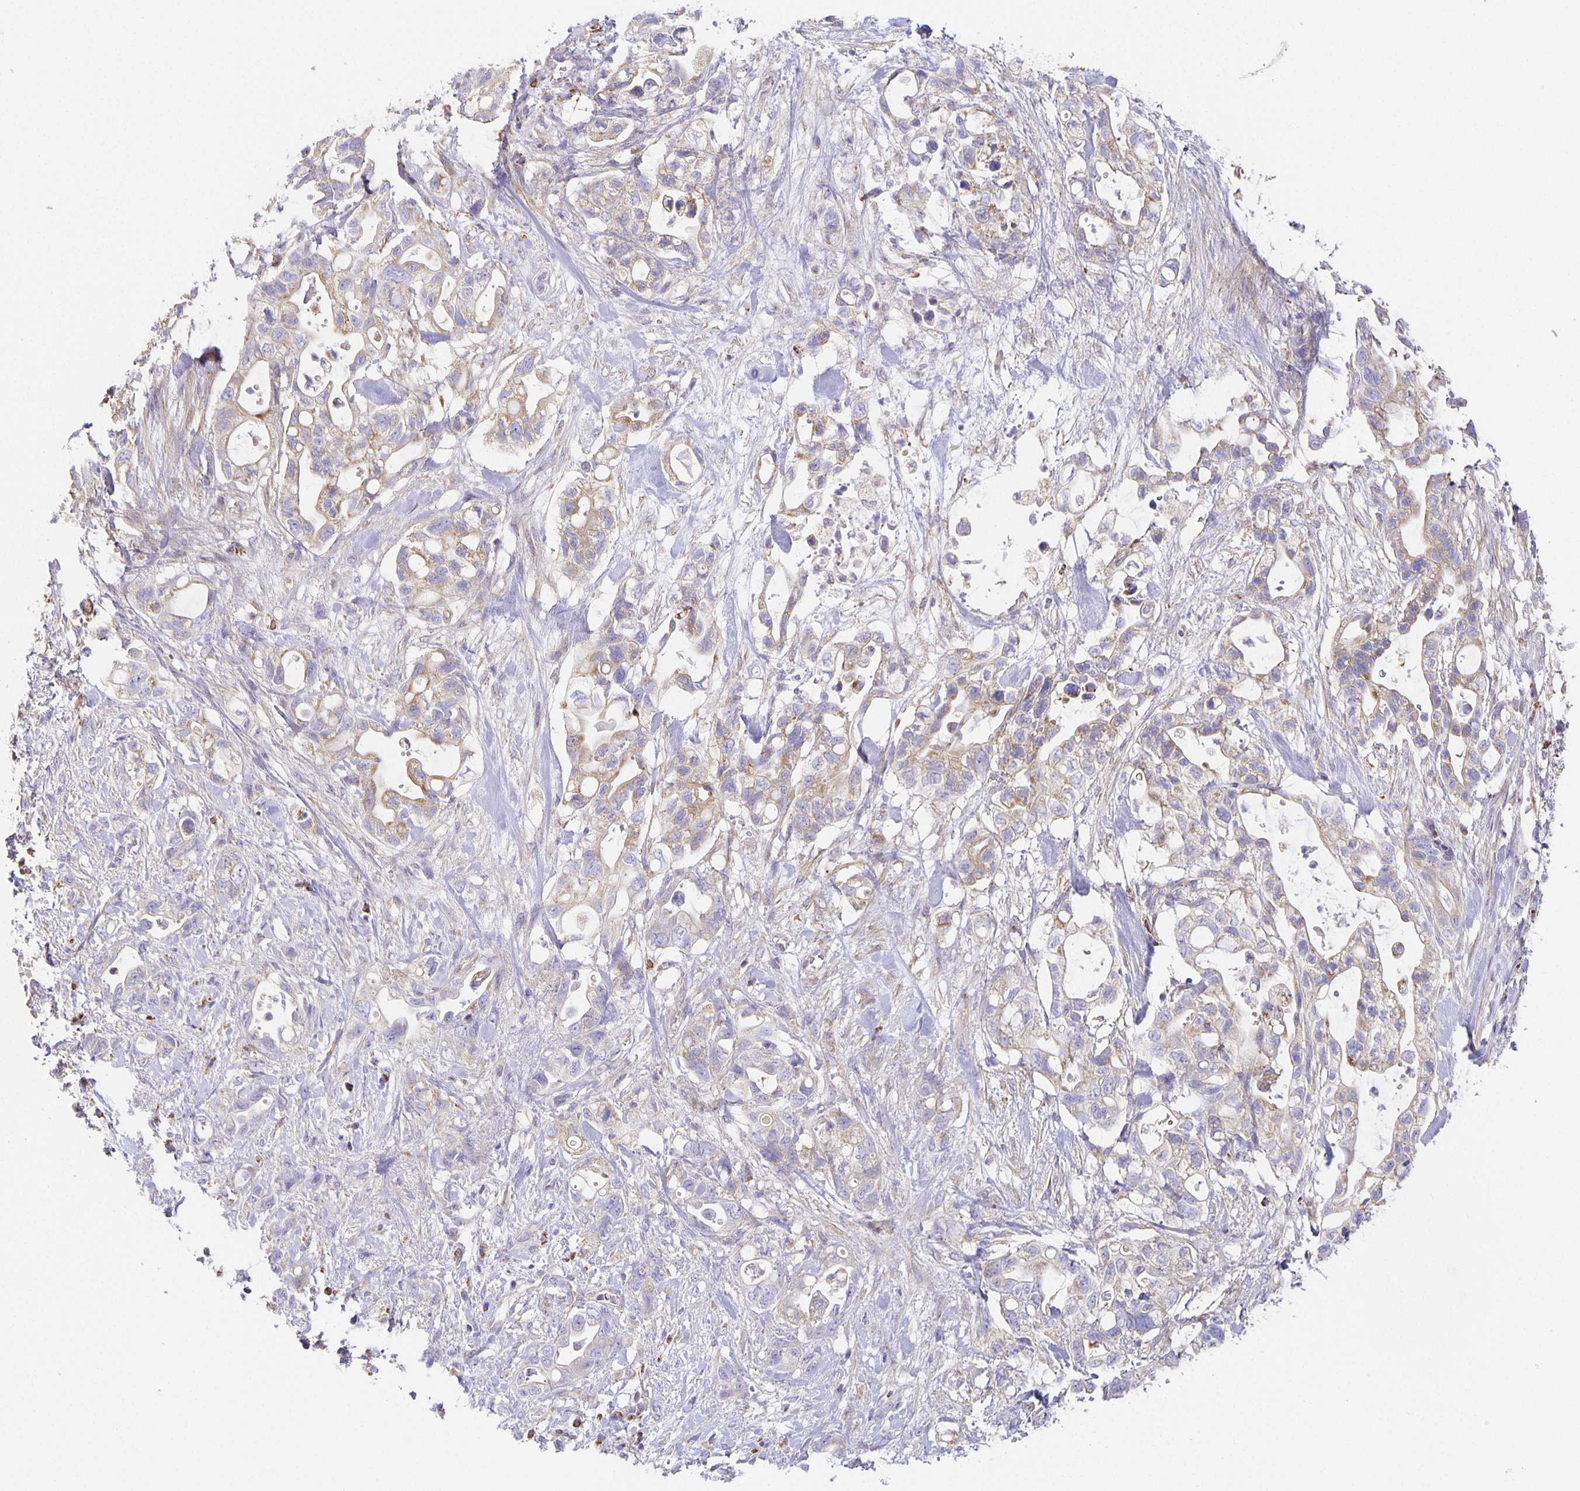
{"staining": {"intensity": "weak", "quantity": "25%-75%", "location": "cytoplasmic/membranous"}, "tissue": "pancreatic cancer", "cell_type": "Tumor cells", "image_type": "cancer", "snomed": [{"axis": "morphology", "description": "Adenocarcinoma, NOS"}, {"axis": "topography", "description": "Pancreas"}], "caption": "Pancreatic cancer (adenocarcinoma) was stained to show a protein in brown. There is low levels of weak cytoplasmic/membranous expression in approximately 25%-75% of tumor cells.", "gene": "FLRT3", "patient": {"sex": "female", "age": 72}}